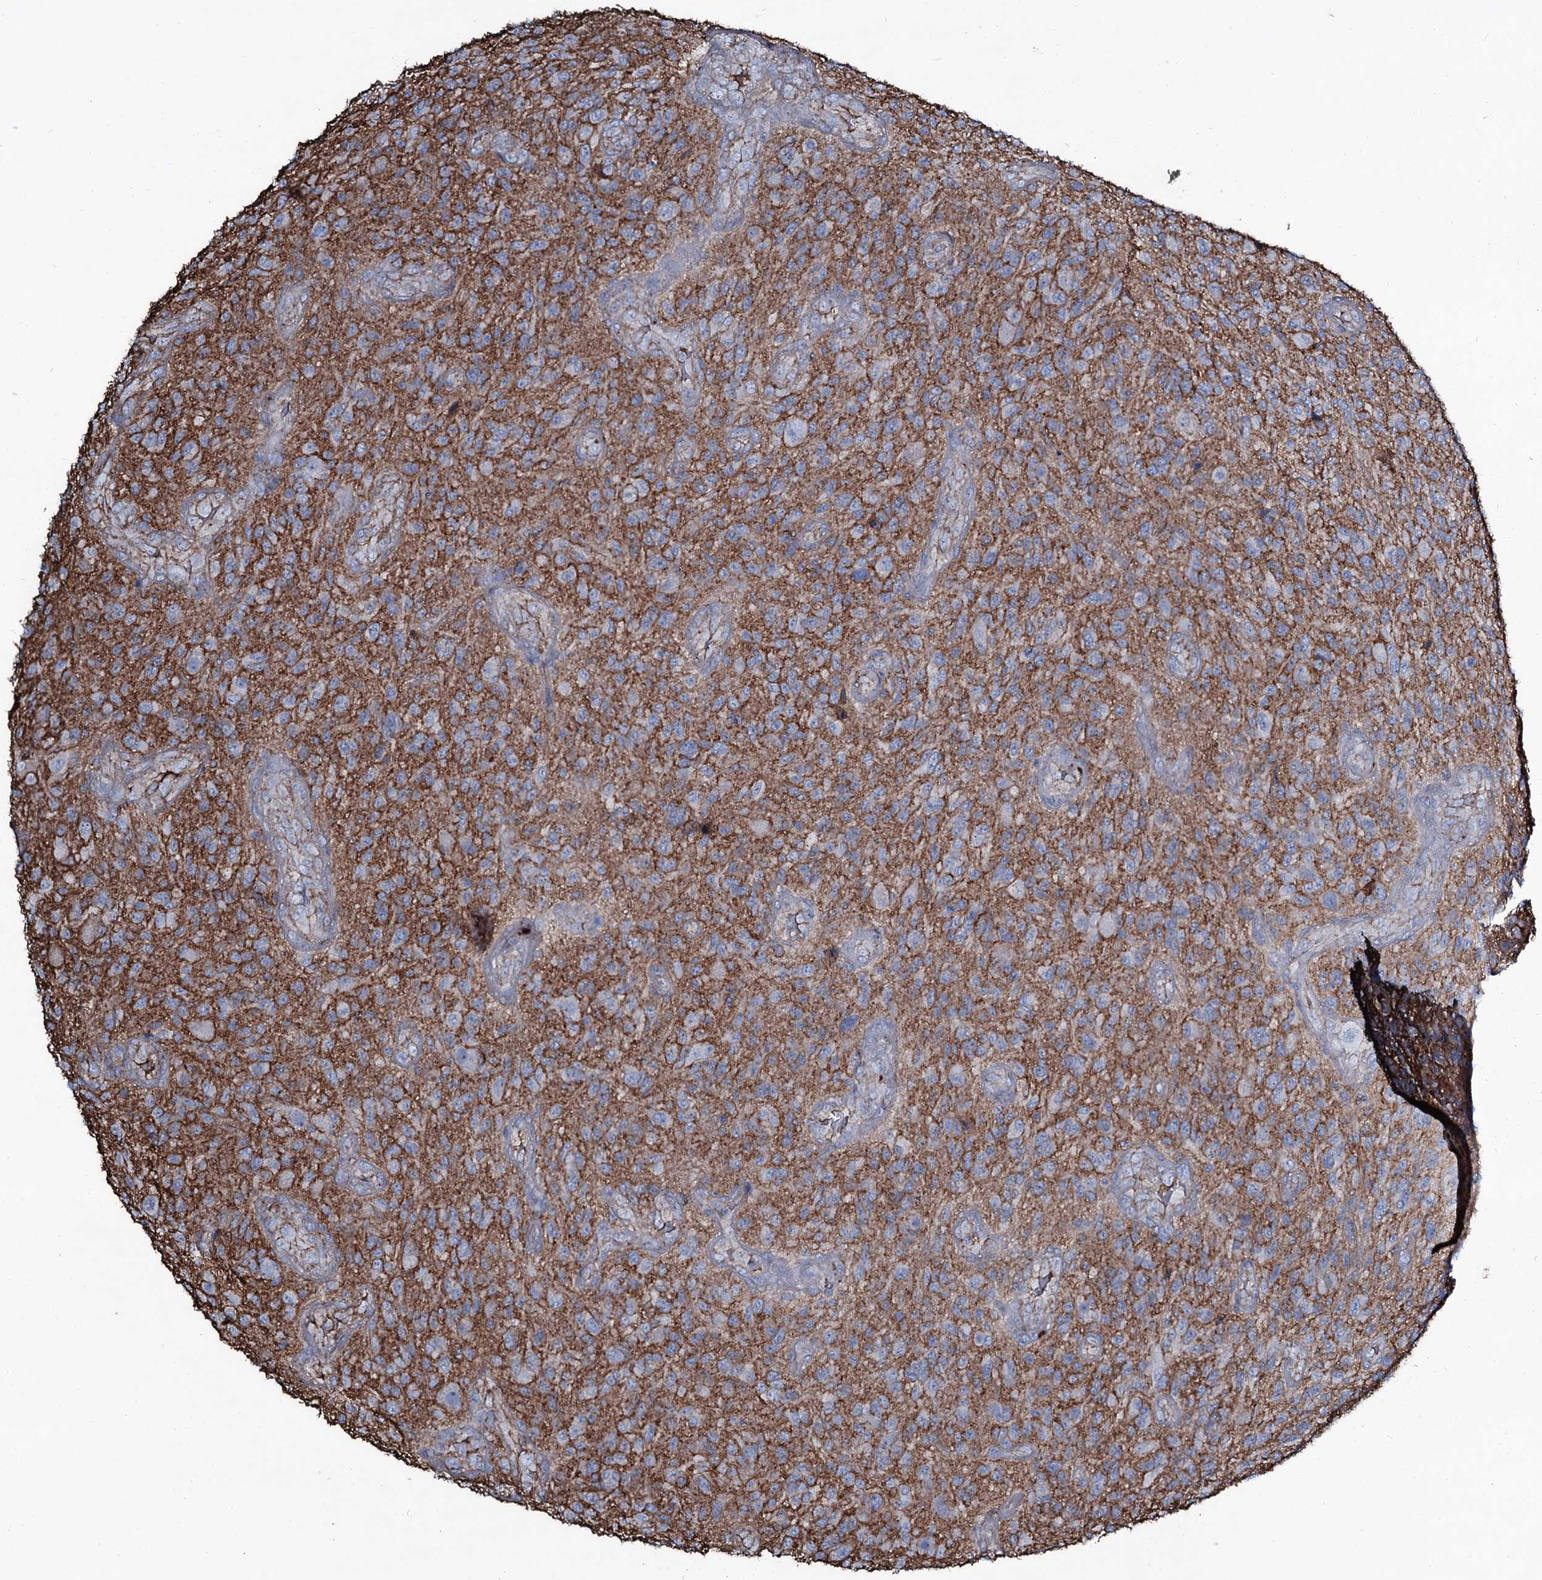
{"staining": {"intensity": "negative", "quantity": "none", "location": "none"}, "tissue": "glioma", "cell_type": "Tumor cells", "image_type": "cancer", "snomed": [{"axis": "morphology", "description": "Glioma, malignant, High grade"}, {"axis": "topography", "description": "Brain"}], "caption": "This is an immunohistochemistry photomicrograph of human malignant high-grade glioma. There is no positivity in tumor cells.", "gene": "EDN1", "patient": {"sex": "male", "age": 47}}